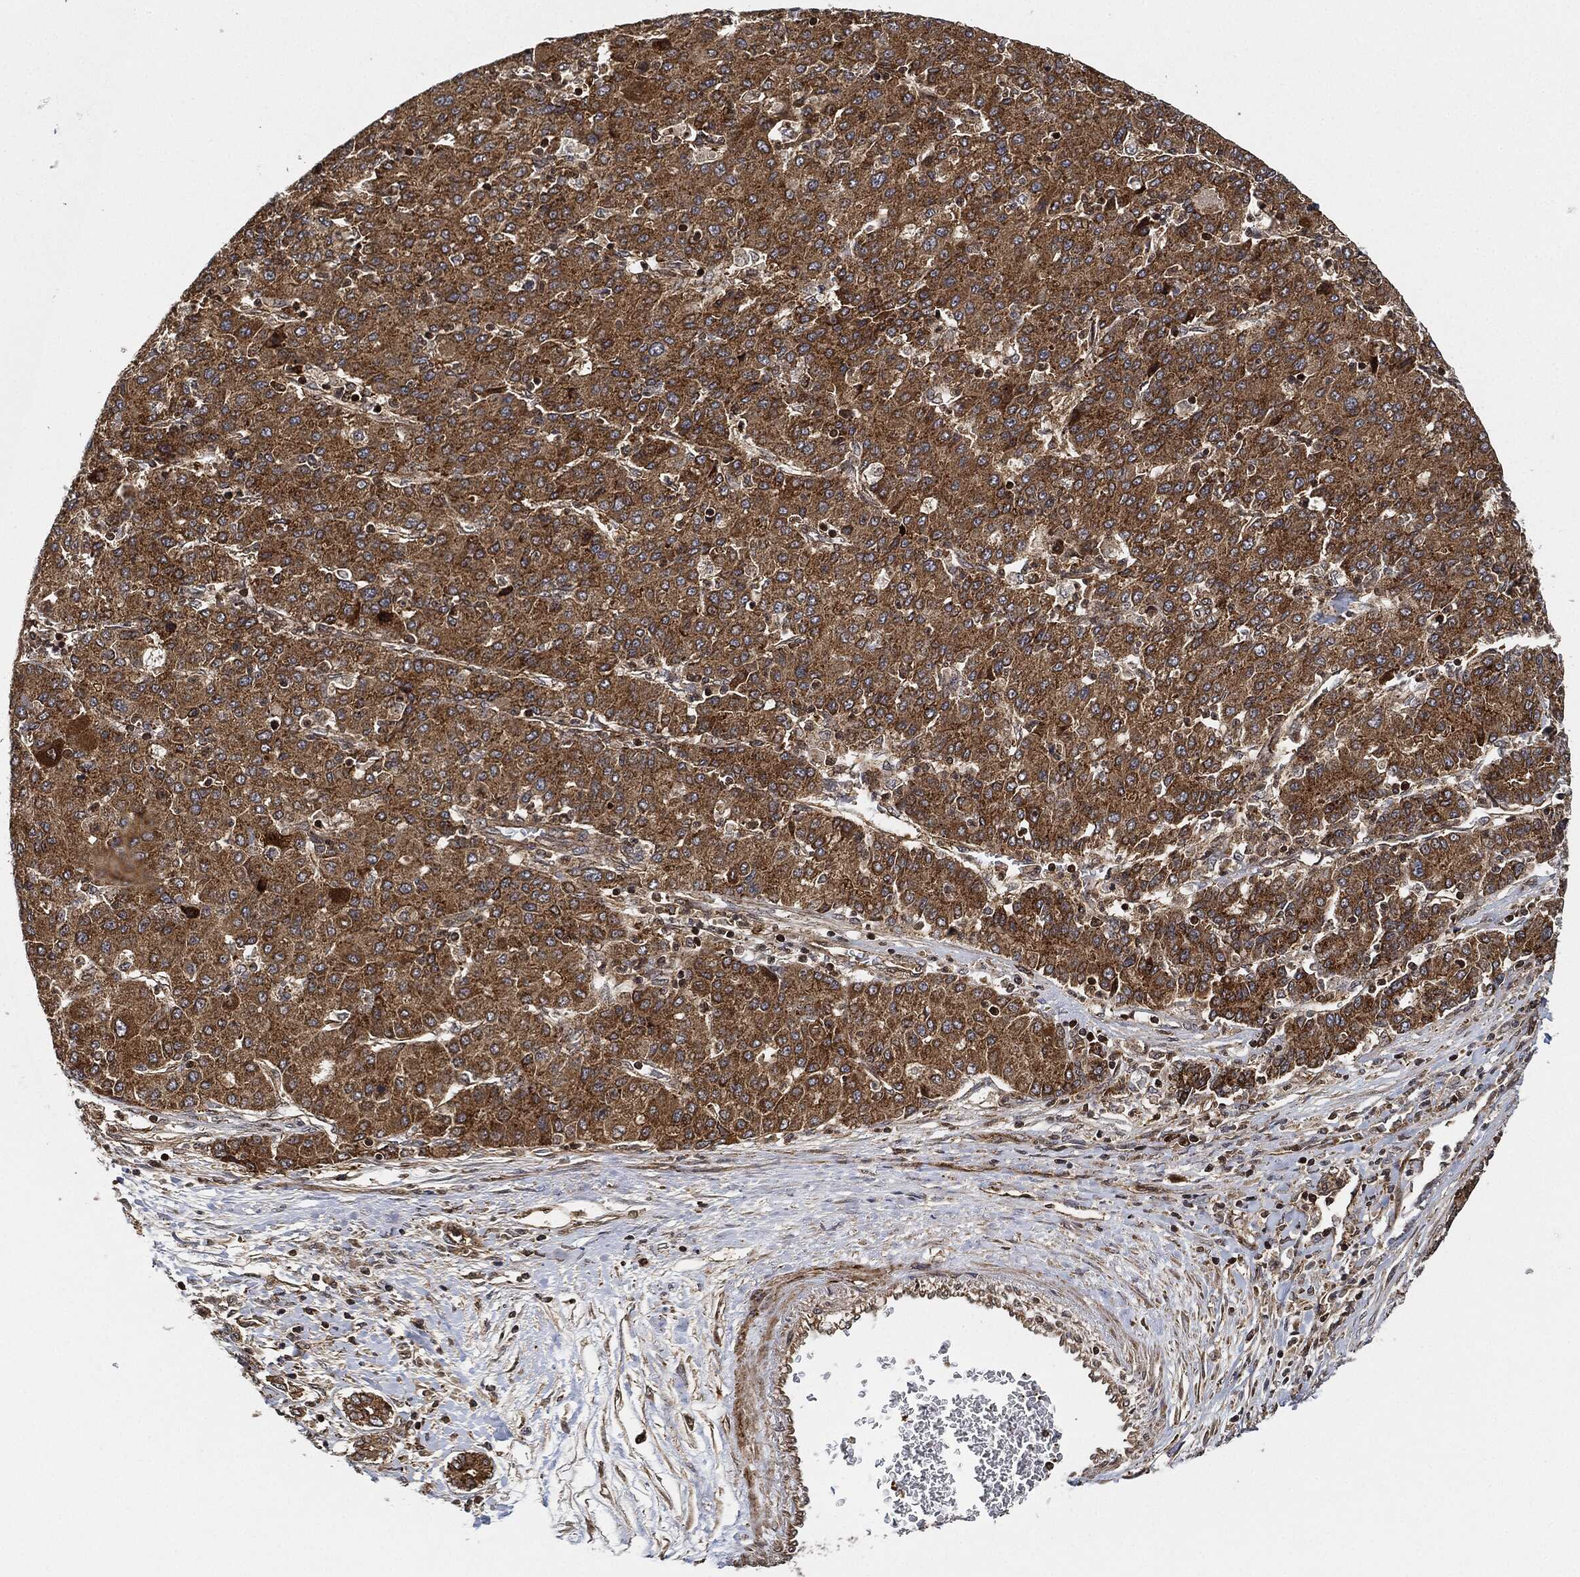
{"staining": {"intensity": "strong", "quantity": "25%-75%", "location": "cytoplasmic/membranous"}, "tissue": "liver cancer", "cell_type": "Tumor cells", "image_type": "cancer", "snomed": [{"axis": "morphology", "description": "Carcinoma, Hepatocellular, NOS"}, {"axis": "topography", "description": "Liver"}], "caption": "The image displays a brown stain indicating the presence of a protein in the cytoplasmic/membranous of tumor cells in liver hepatocellular carcinoma.", "gene": "MAP3K3", "patient": {"sex": "male", "age": 65}}